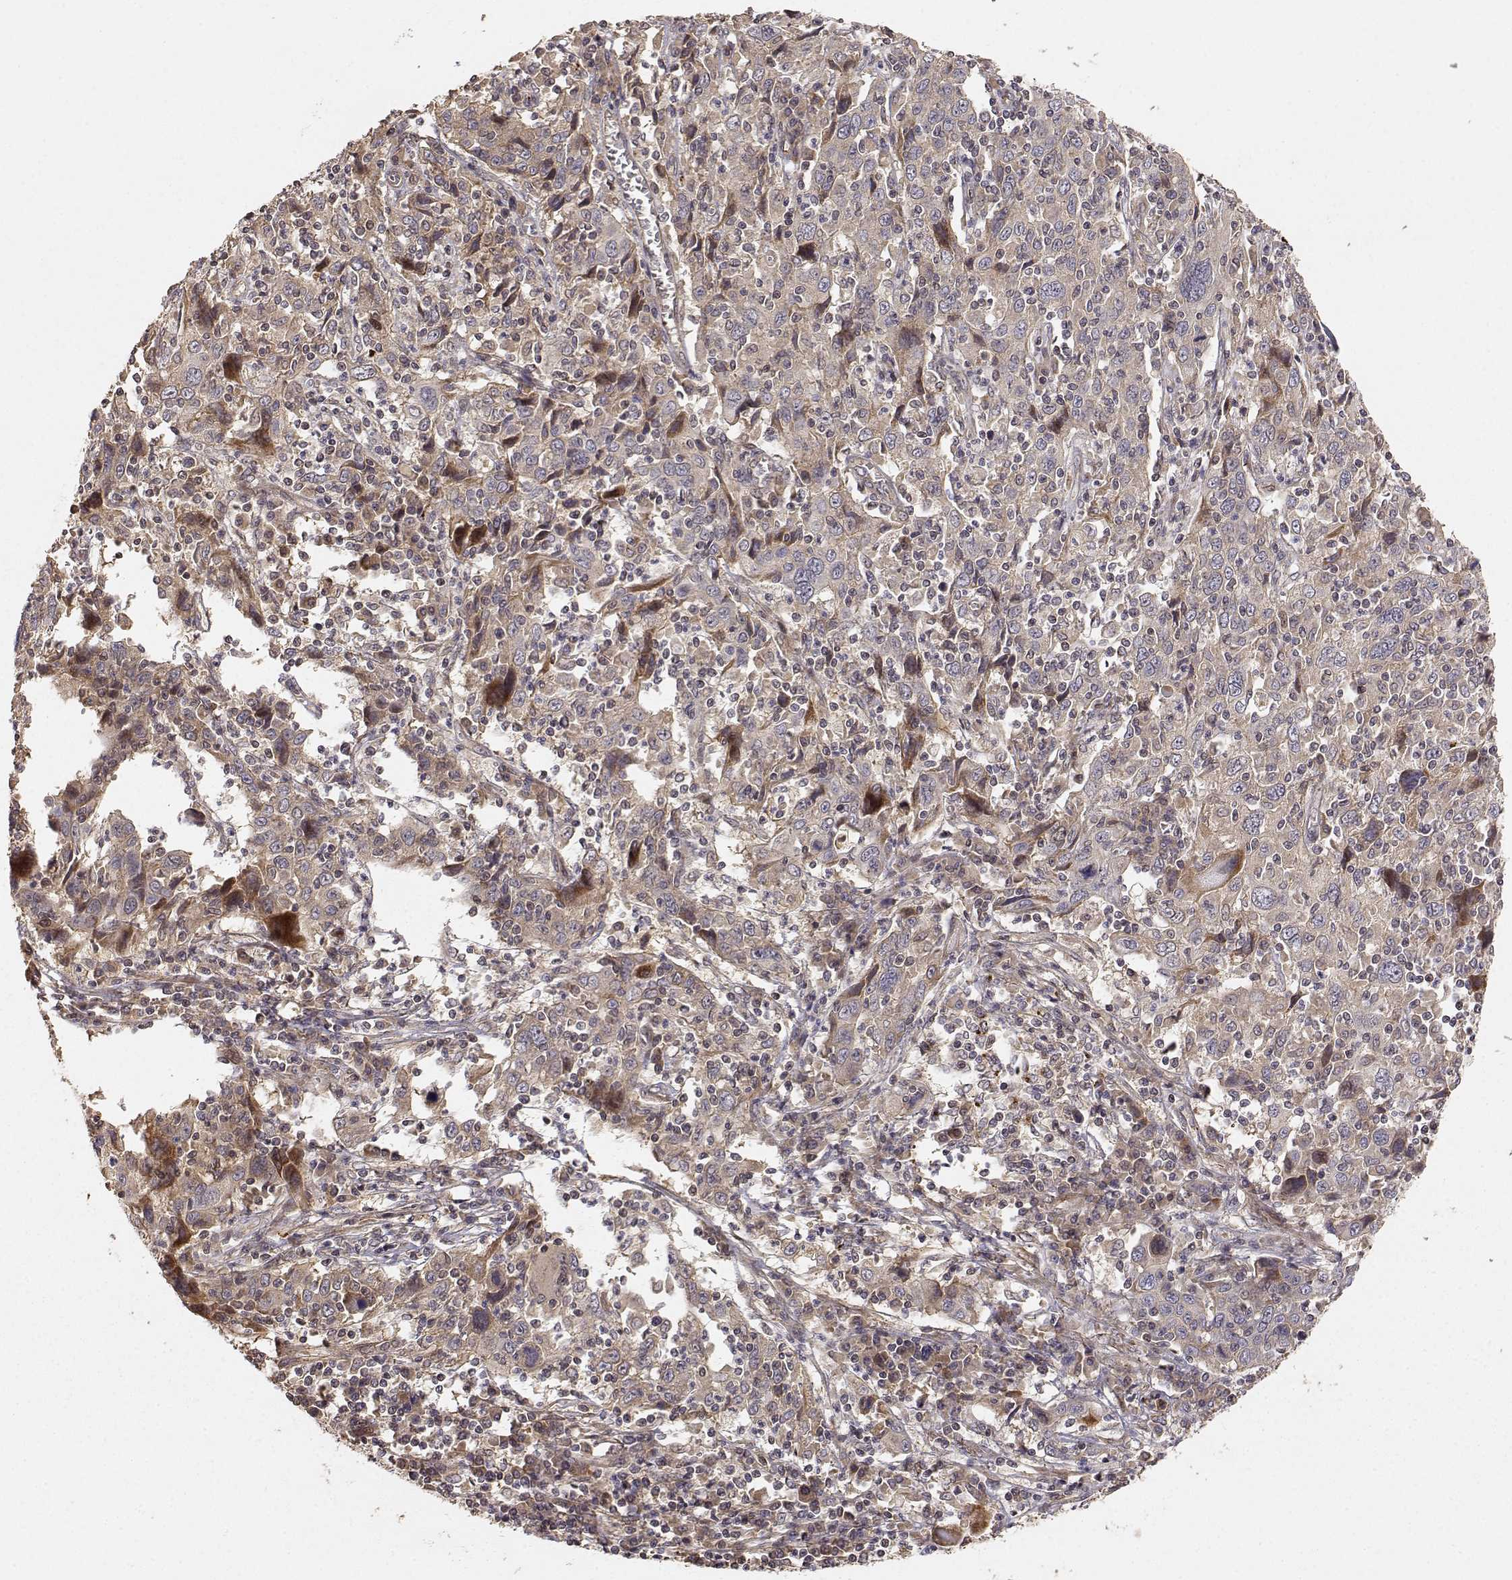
{"staining": {"intensity": "weak", "quantity": ">75%", "location": "cytoplasmic/membranous"}, "tissue": "cervical cancer", "cell_type": "Tumor cells", "image_type": "cancer", "snomed": [{"axis": "morphology", "description": "Squamous cell carcinoma, NOS"}, {"axis": "topography", "description": "Cervix"}], "caption": "Weak cytoplasmic/membranous expression is seen in about >75% of tumor cells in cervical squamous cell carcinoma. The protein of interest is shown in brown color, while the nuclei are stained blue.", "gene": "PICK1", "patient": {"sex": "female", "age": 46}}